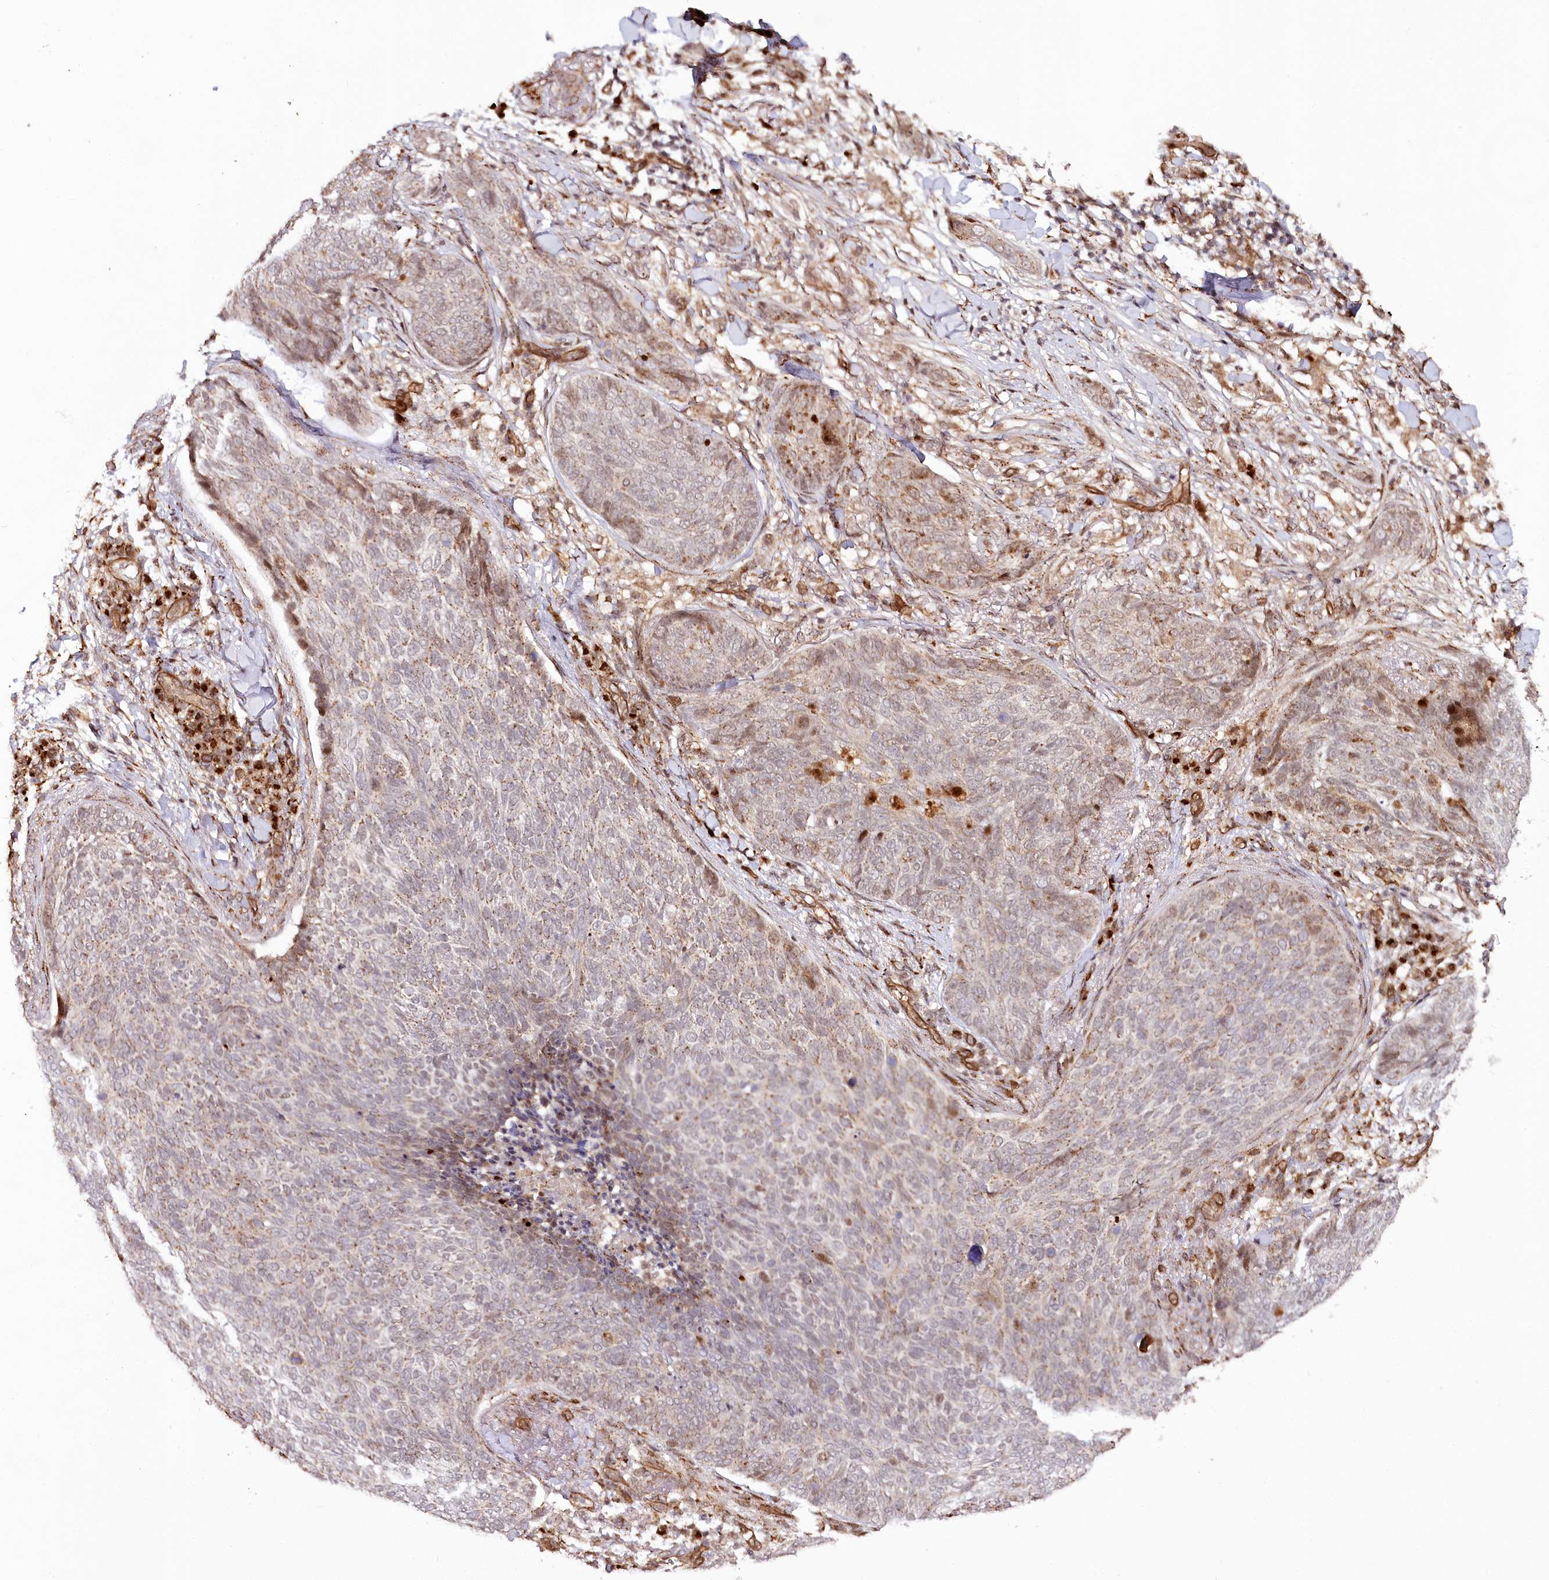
{"staining": {"intensity": "weak", "quantity": "25%-75%", "location": "cytoplasmic/membranous"}, "tissue": "skin cancer", "cell_type": "Tumor cells", "image_type": "cancer", "snomed": [{"axis": "morphology", "description": "Basal cell carcinoma"}, {"axis": "topography", "description": "Skin"}], "caption": "Human basal cell carcinoma (skin) stained for a protein (brown) shows weak cytoplasmic/membranous positive expression in about 25%-75% of tumor cells.", "gene": "COPG1", "patient": {"sex": "male", "age": 85}}